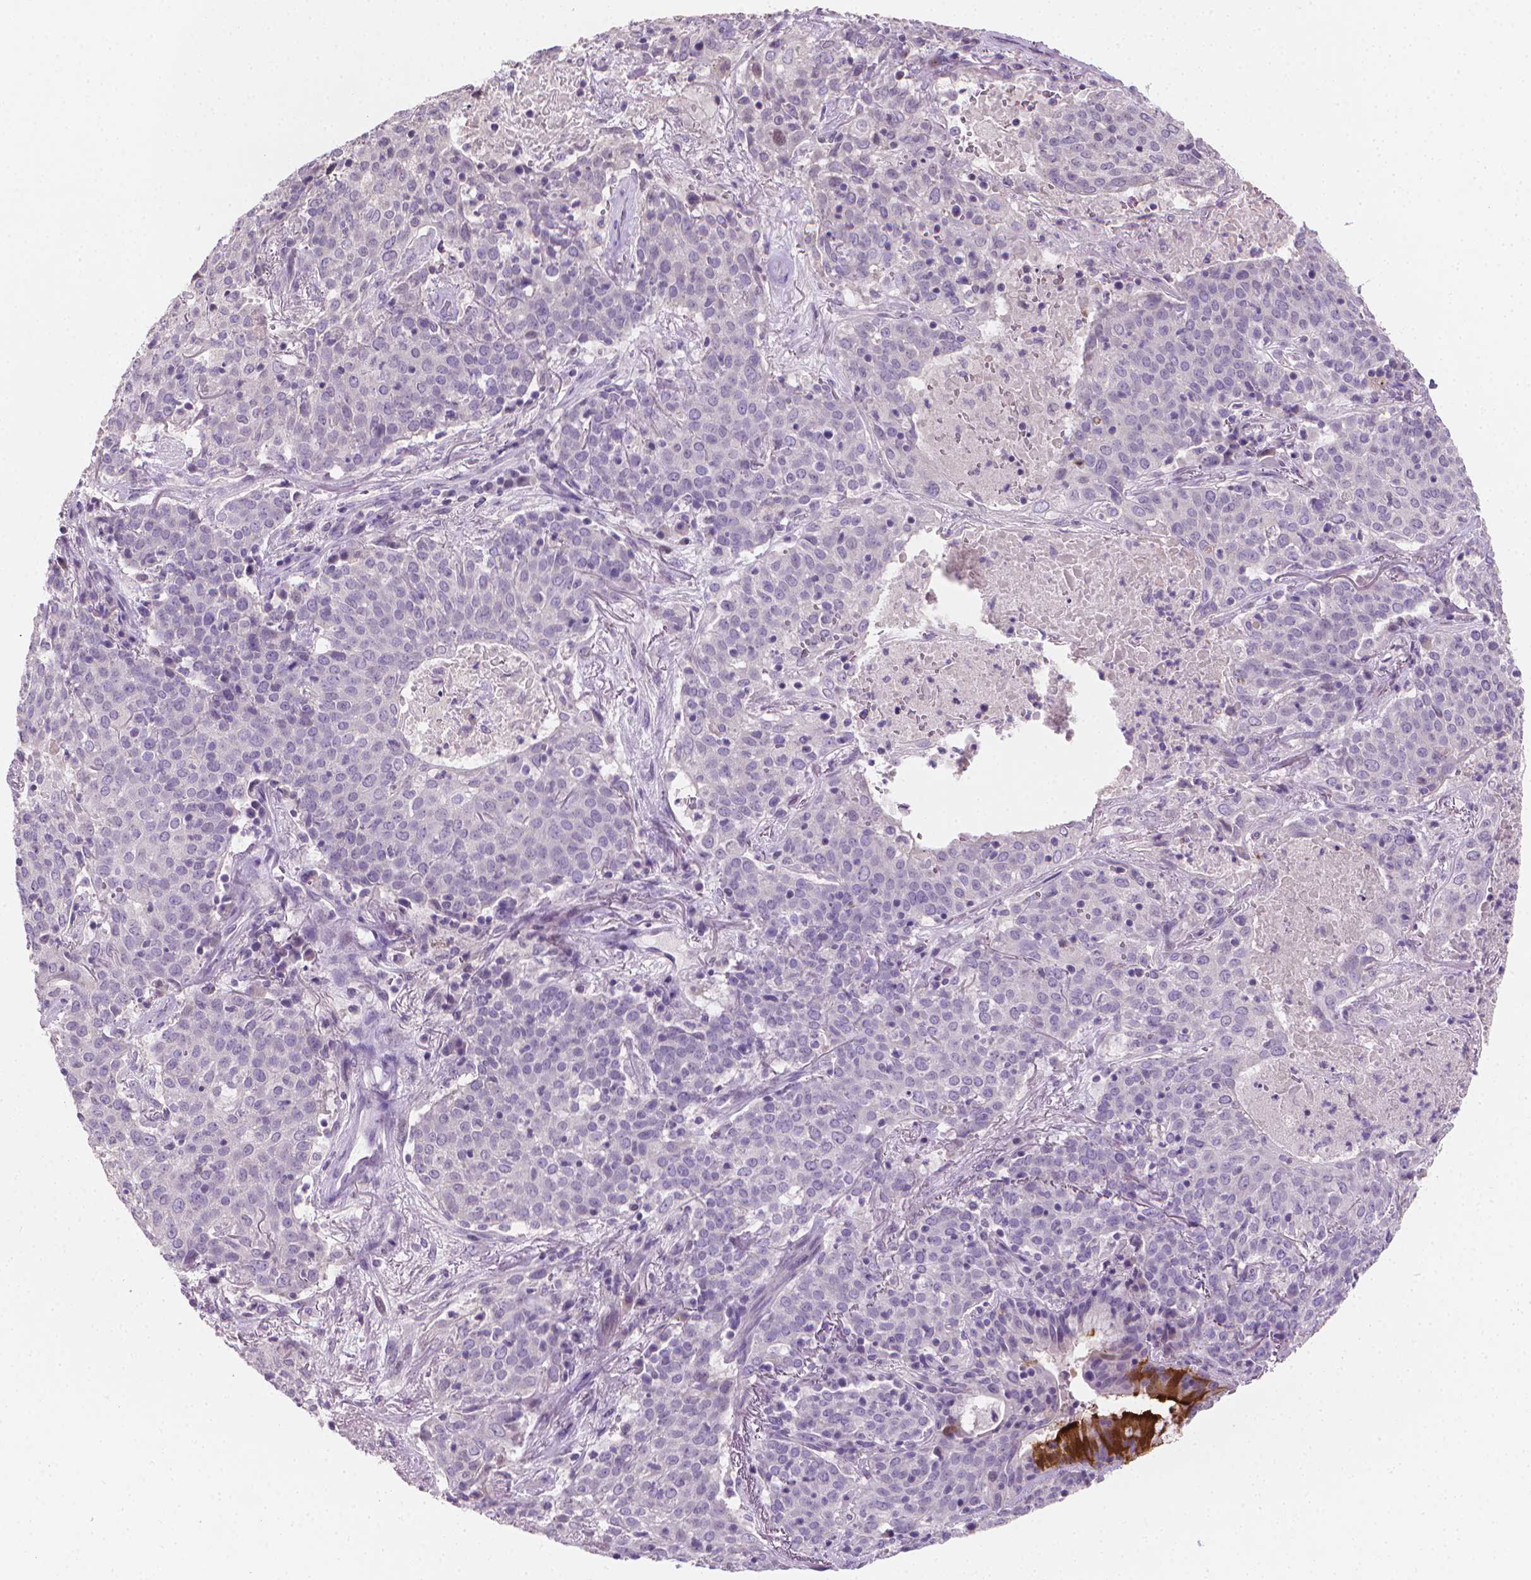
{"staining": {"intensity": "negative", "quantity": "none", "location": "none"}, "tissue": "lung cancer", "cell_type": "Tumor cells", "image_type": "cancer", "snomed": [{"axis": "morphology", "description": "Squamous cell carcinoma, NOS"}, {"axis": "topography", "description": "Lung"}], "caption": "The histopathology image shows no significant staining in tumor cells of lung cancer. (DAB (3,3'-diaminobenzidine) immunohistochemistry visualized using brightfield microscopy, high magnification).", "gene": "CLXN", "patient": {"sex": "male", "age": 82}}